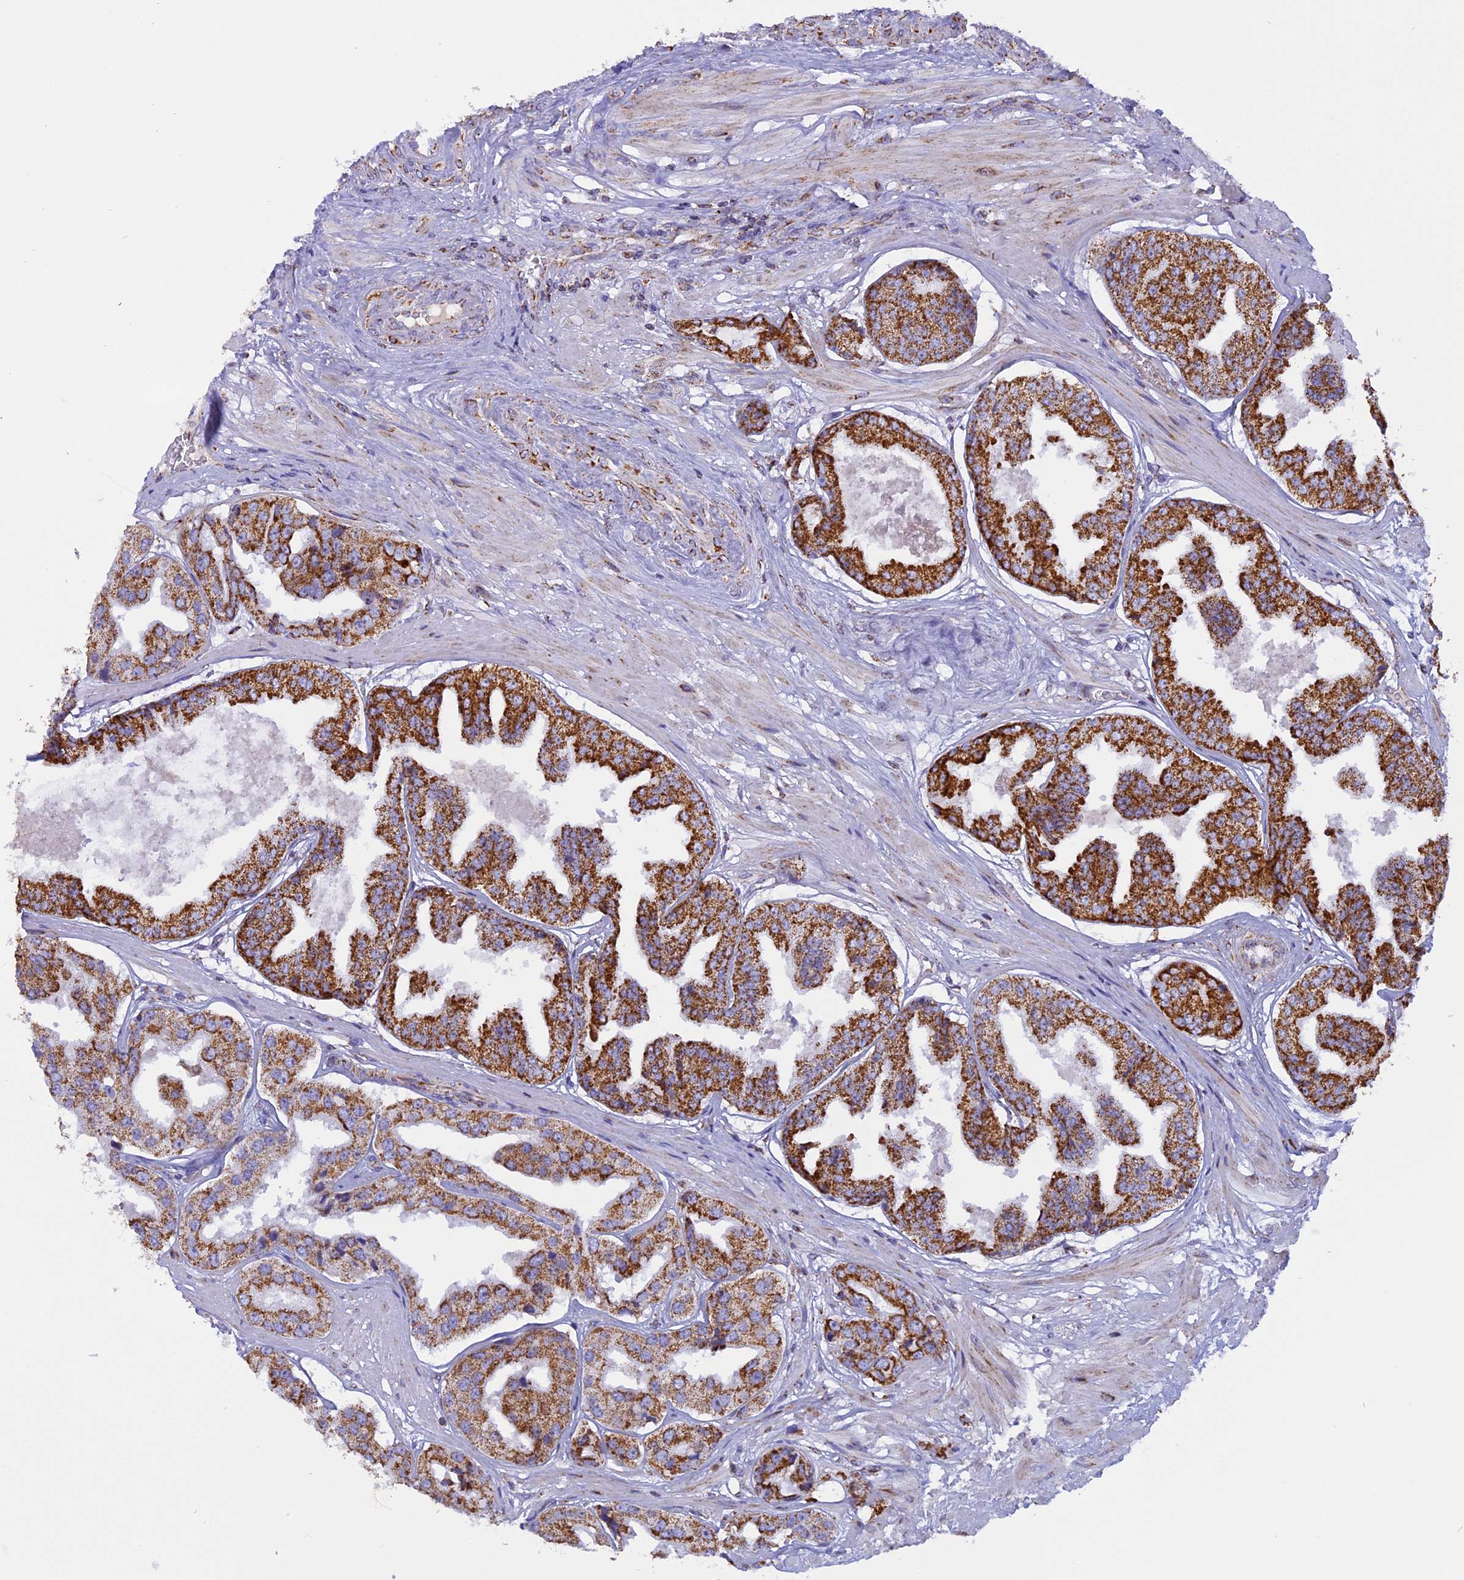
{"staining": {"intensity": "strong", "quantity": ">75%", "location": "cytoplasmic/membranous"}, "tissue": "prostate cancer", "cell_type": "Tumor cells", "image_type": "cancer", "snomed": [{"axis": "morphology", "description": "Adenocarcinoma, High grade"}, {"axis": "topography", "description": "Prostate"}], "caption": "IHC staining of prostate high-grade adenocarcinoma, which exhibits high levels of strong cytoplasmic/membranous staining in approximately >75% of tumor cells indicating strong cytoplasmic/membranous protein staining. The staining was performed using DAB (3,3'-diaminobenzidine) (brown) for protein detection and nuclei were counterstained in hematoxylin (blue).", "gene": "KCNG1", "patient": {"sex": "male", "age": 63}}